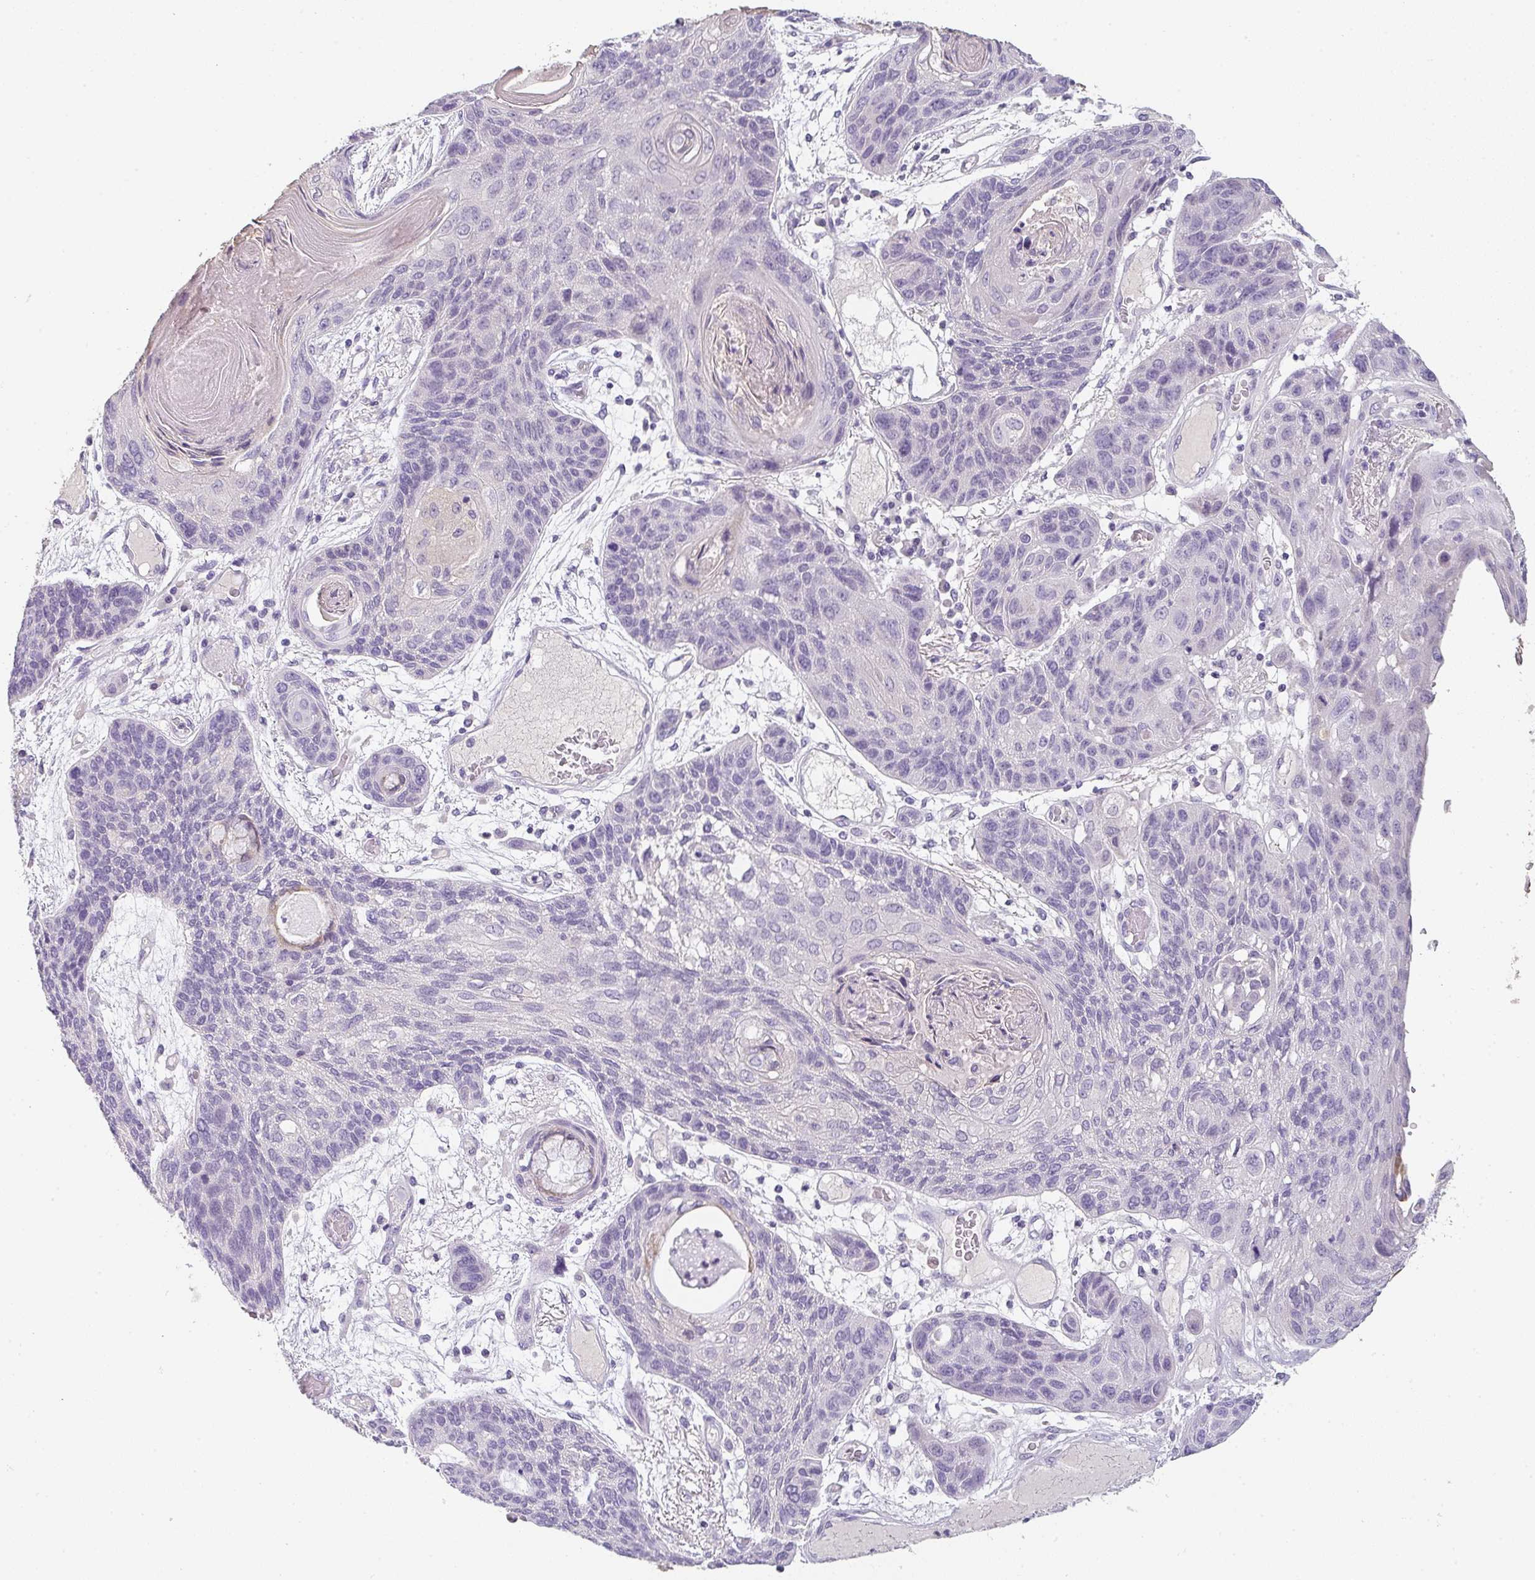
{"staining": {"intensity": "negative", "quantity": "none", "location": "none"}, "tissue": "lung cancer", "cell_type": "Tumor cells", "image_type": "cancer", "snomed": [{"axis": "morphology", "description": "Squamous cell carcinoma, NOS"}, {"axis": "morphology", "description": "Squamous cell carcinoma, metastatic, NOS"}, {"axis": "topography", "description": "Lymph node"}, {"axis": "topography", "description": "Lung"}], "caption": "Immunohistochemistry (IHC) photomicrograph of neoplastic tissue: human squamous cell carcinoma (lung) stained with DAB reveals no significant protein expression in tumor cells. (Stains: DAB IHC with hematoxylin counter stain, Microscopy: brightfield microscopy at high magnification).", "gene": "C1QTNF8", "patient": {"sex": "male", "age": 41}}